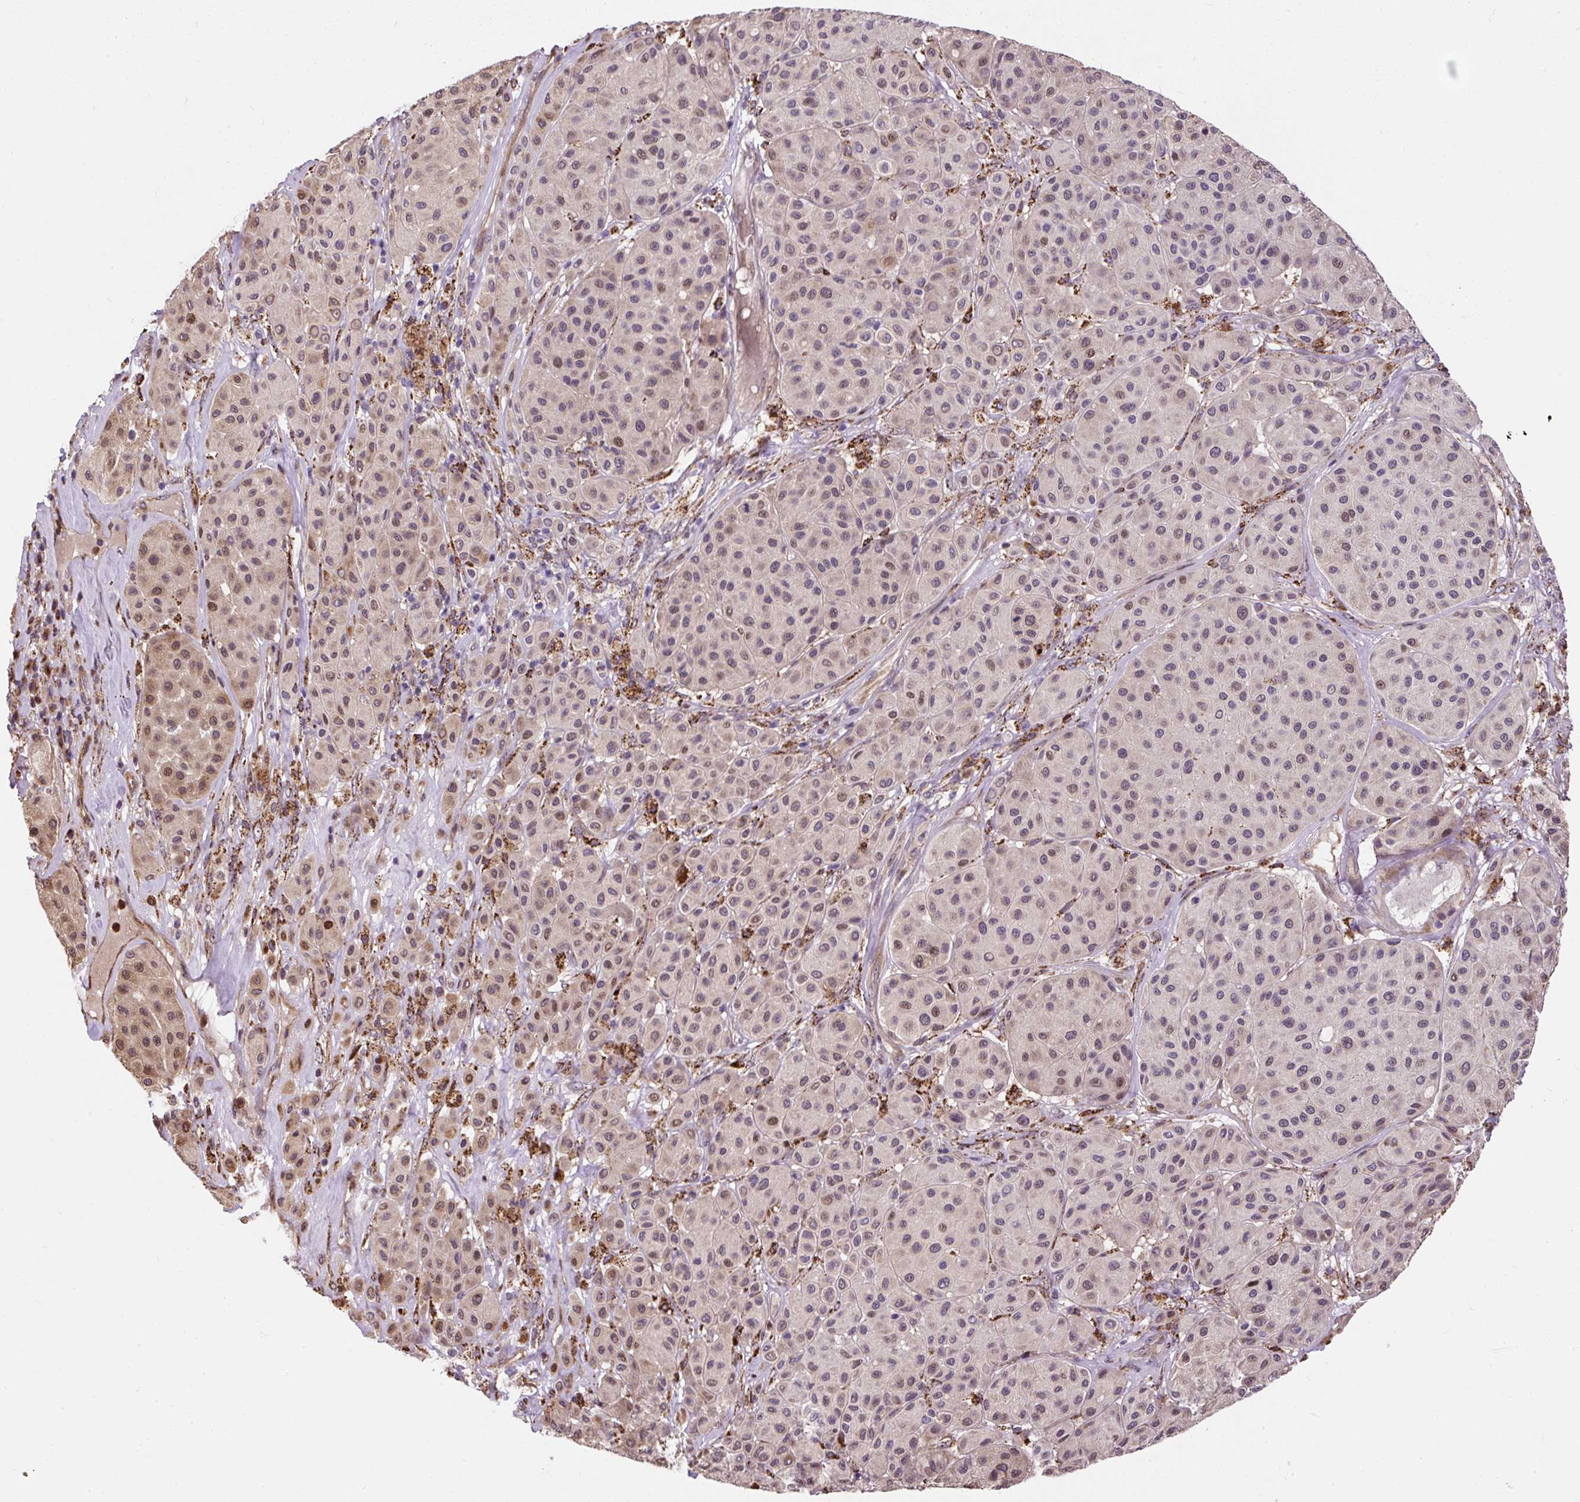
{"staining": {"intensity": "weak", "quantity": "25%-75%", "location": "cytoplasmic/membranous,nuclear"}, "tissue": "melanoma", "cell_type": "Tumor cells", "image_type": "cancer", "snomed": [{"axis": "morphology", "description": "Malignant melanoma, Metastatic site"}, {"axis": "topography", "description": "Smooth muscle"}], "caption": "Weak cytoplasmic/membranous and nuclear staining for a protein is seen in about 25%-75% of tumor cells of malignant melanoma (metastatic site) using immunohistochemistry (IHC).", "gene": "PUS7L", "patient": {"sex": "male", "age": 41}}